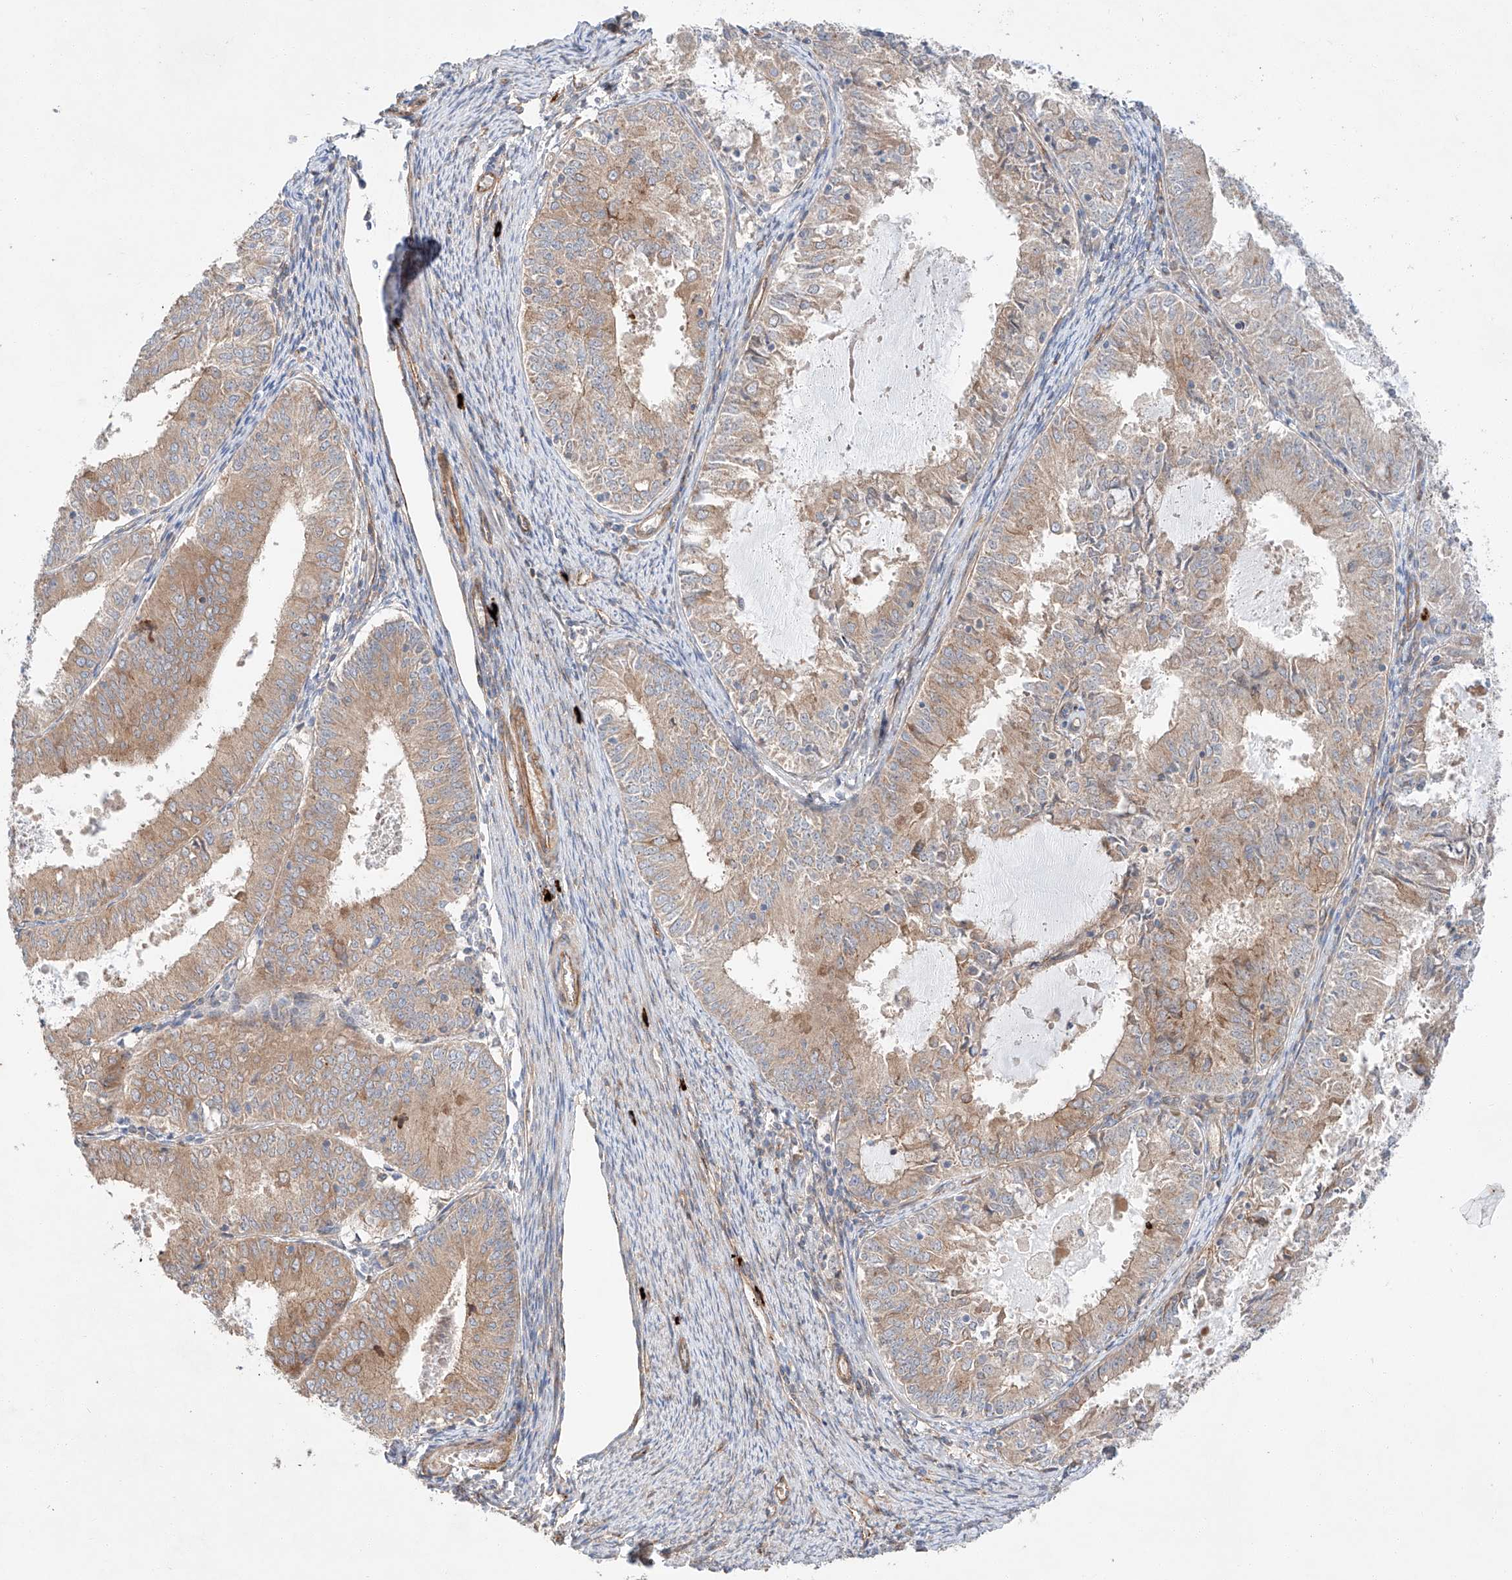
{"staining": {"intensity": "weak", "quantity": "25%-75%", "location": "cytoplasmic/membranous"}, "tissue": "endometrial cancer", "cell_type": "Tumor cells", "image_type": "cancer", "snomed": [{"axis": "morphology", "description": "Adenocarcinoma, NOS"}, {"axis": "topography", "description": "Endometrium"}], "caption": "Endometrial adenocarcinoma was stained to show a protein in brown. There is low levels of weak cytoplasmic/membranous staining in about 25%-75% of tumor cells. (DAB (3,3'-diaminobenzidine) = brown stain, brightfield microscopy at high magnification).", "gene": "MINDY4", "patient": {"sex": "female", "age": 57}}